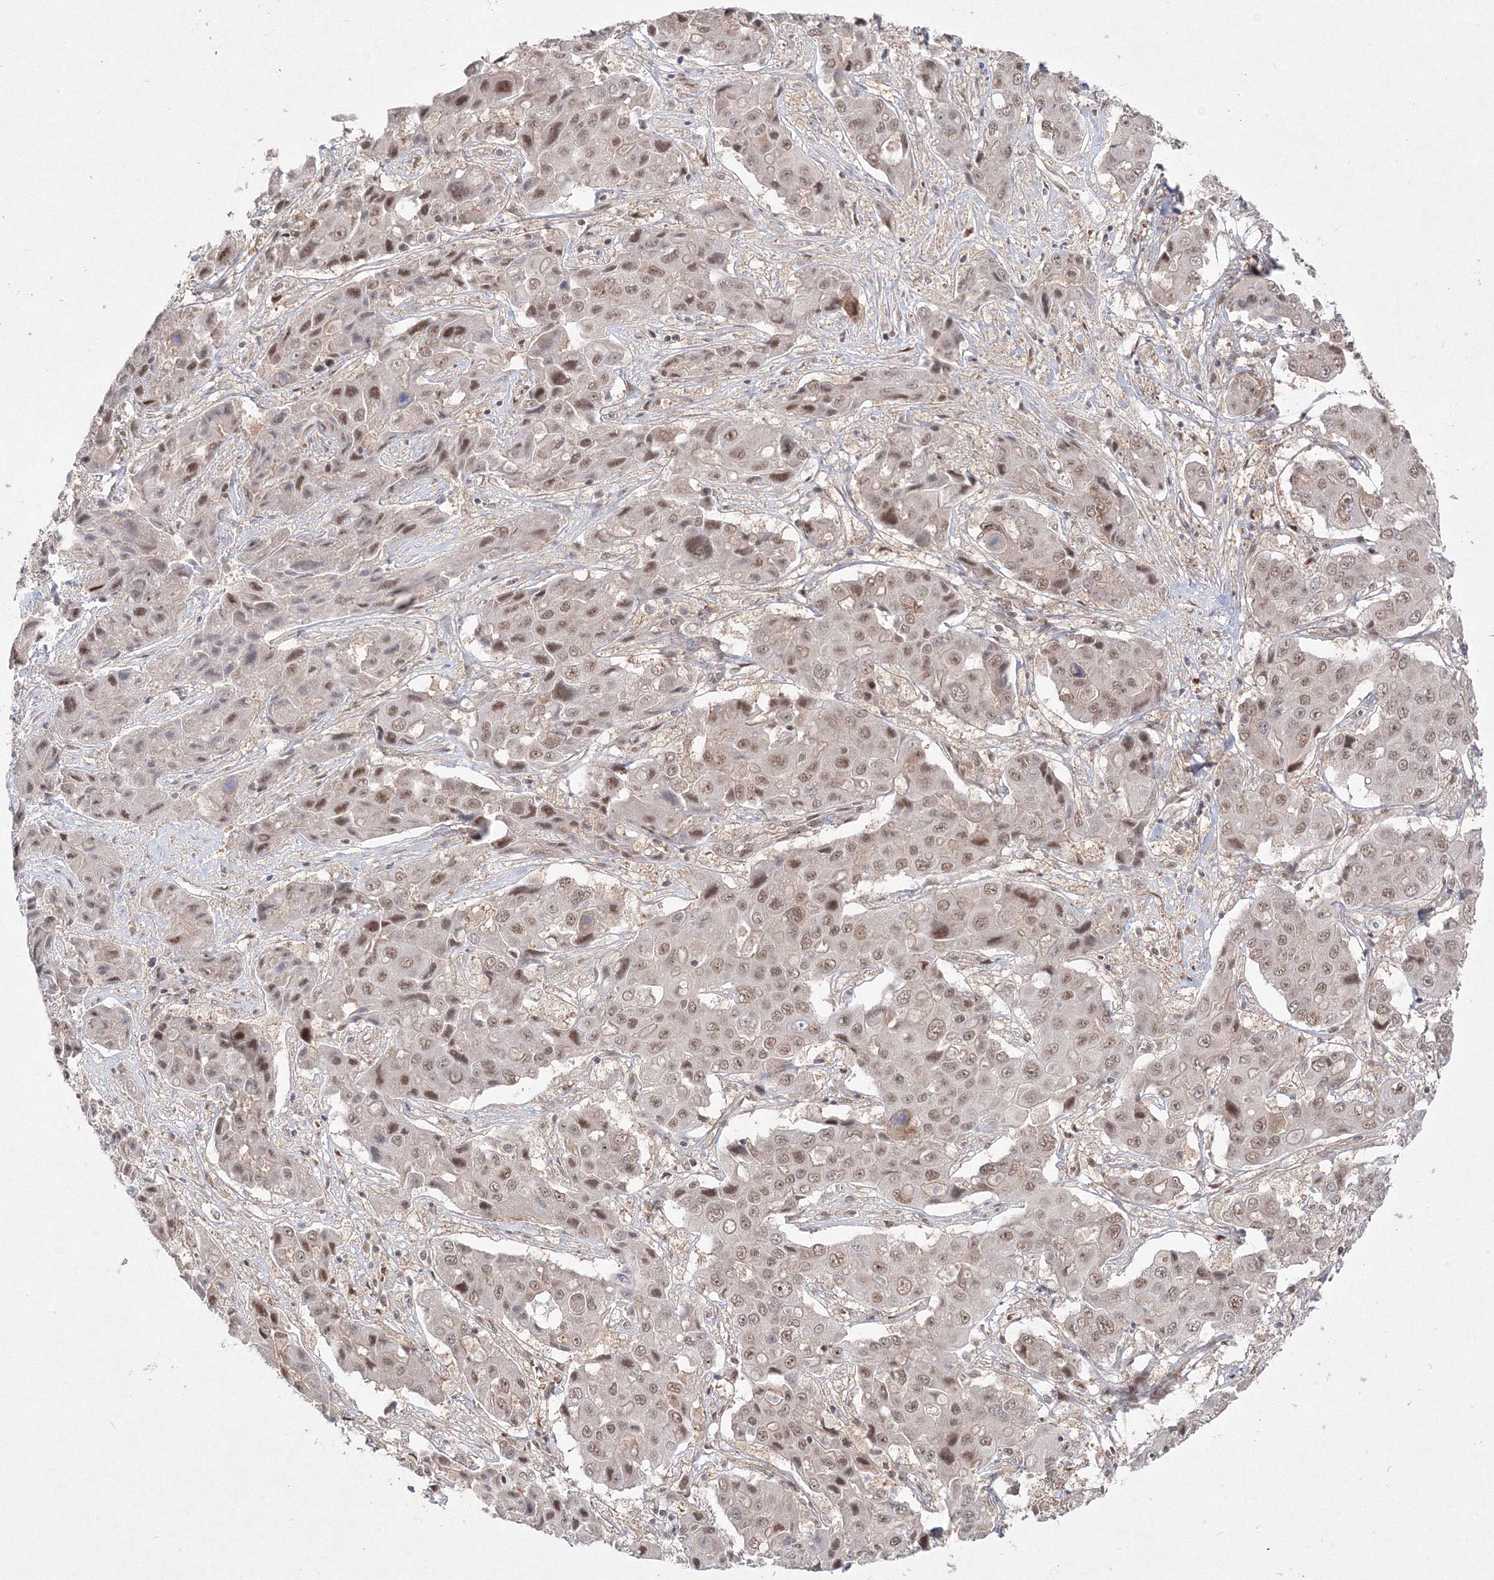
{"staining": {"intensity": "moderate", "quantity": ">75%", "location": "nuclear"}, "tissue": "liver cancer", "cell_type": "Tumor cells", "image_type": "cancer", "snomed": [{"axis": "morphology", "description": "Cholangiocarcinoma"}, {"axis": "topography", "description": "Liver"}], "caption": "Immunohistochemistry (IHC) (DAB (3,3'-diaminobenzidine)) staining of liver cholangiocarcinoma shows moderate nuclear protein positivity in approximately >75% of tumor cells.", "gene": "COPS4", "patient": {"sex": "male", "age": 67}}